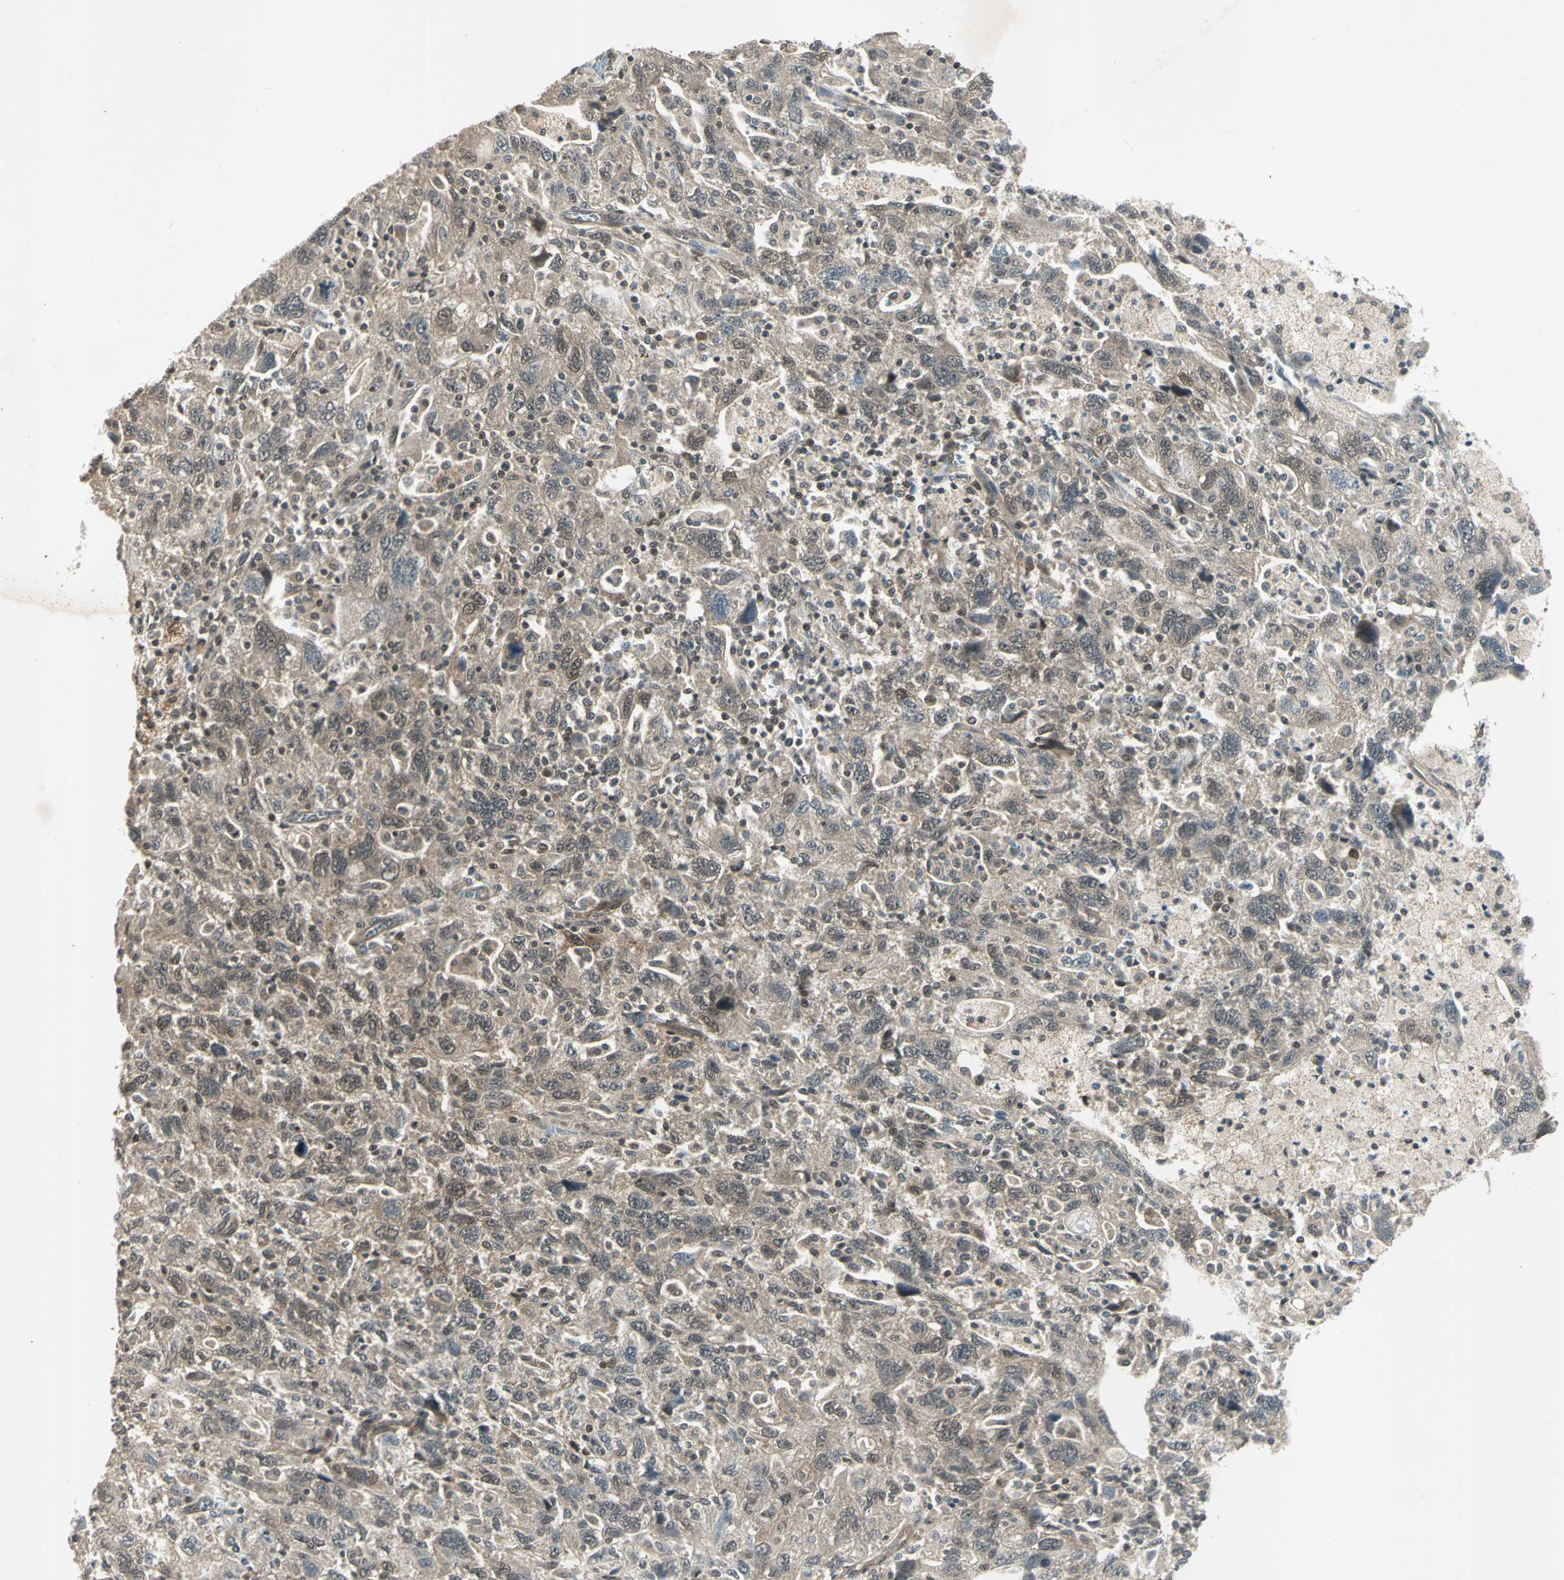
{"staining": {"intensity": "weak", "quantity": ">75%", "location": "cytoplasmic/membranous"}, "tissue": "ovarian cancer", "cell_type": "Tumor cells", "image_type": "cancer", "snomed": [{"axis": "morphology", "description": "Carcinoma, NOS"}, {"axis": "morphology", "description": "Cystadenocarcinoma, serous, NOS"}, {"axis": "topography", "description": "Ovary"}], "caption": "Protein expression analysis of human ovarian cancer reveals weak cytoplasmic/membranous staining in approximately >75% of tumor cells.", "gene": "PSMD5", "patient": {"sex": "female", "age": 69}}